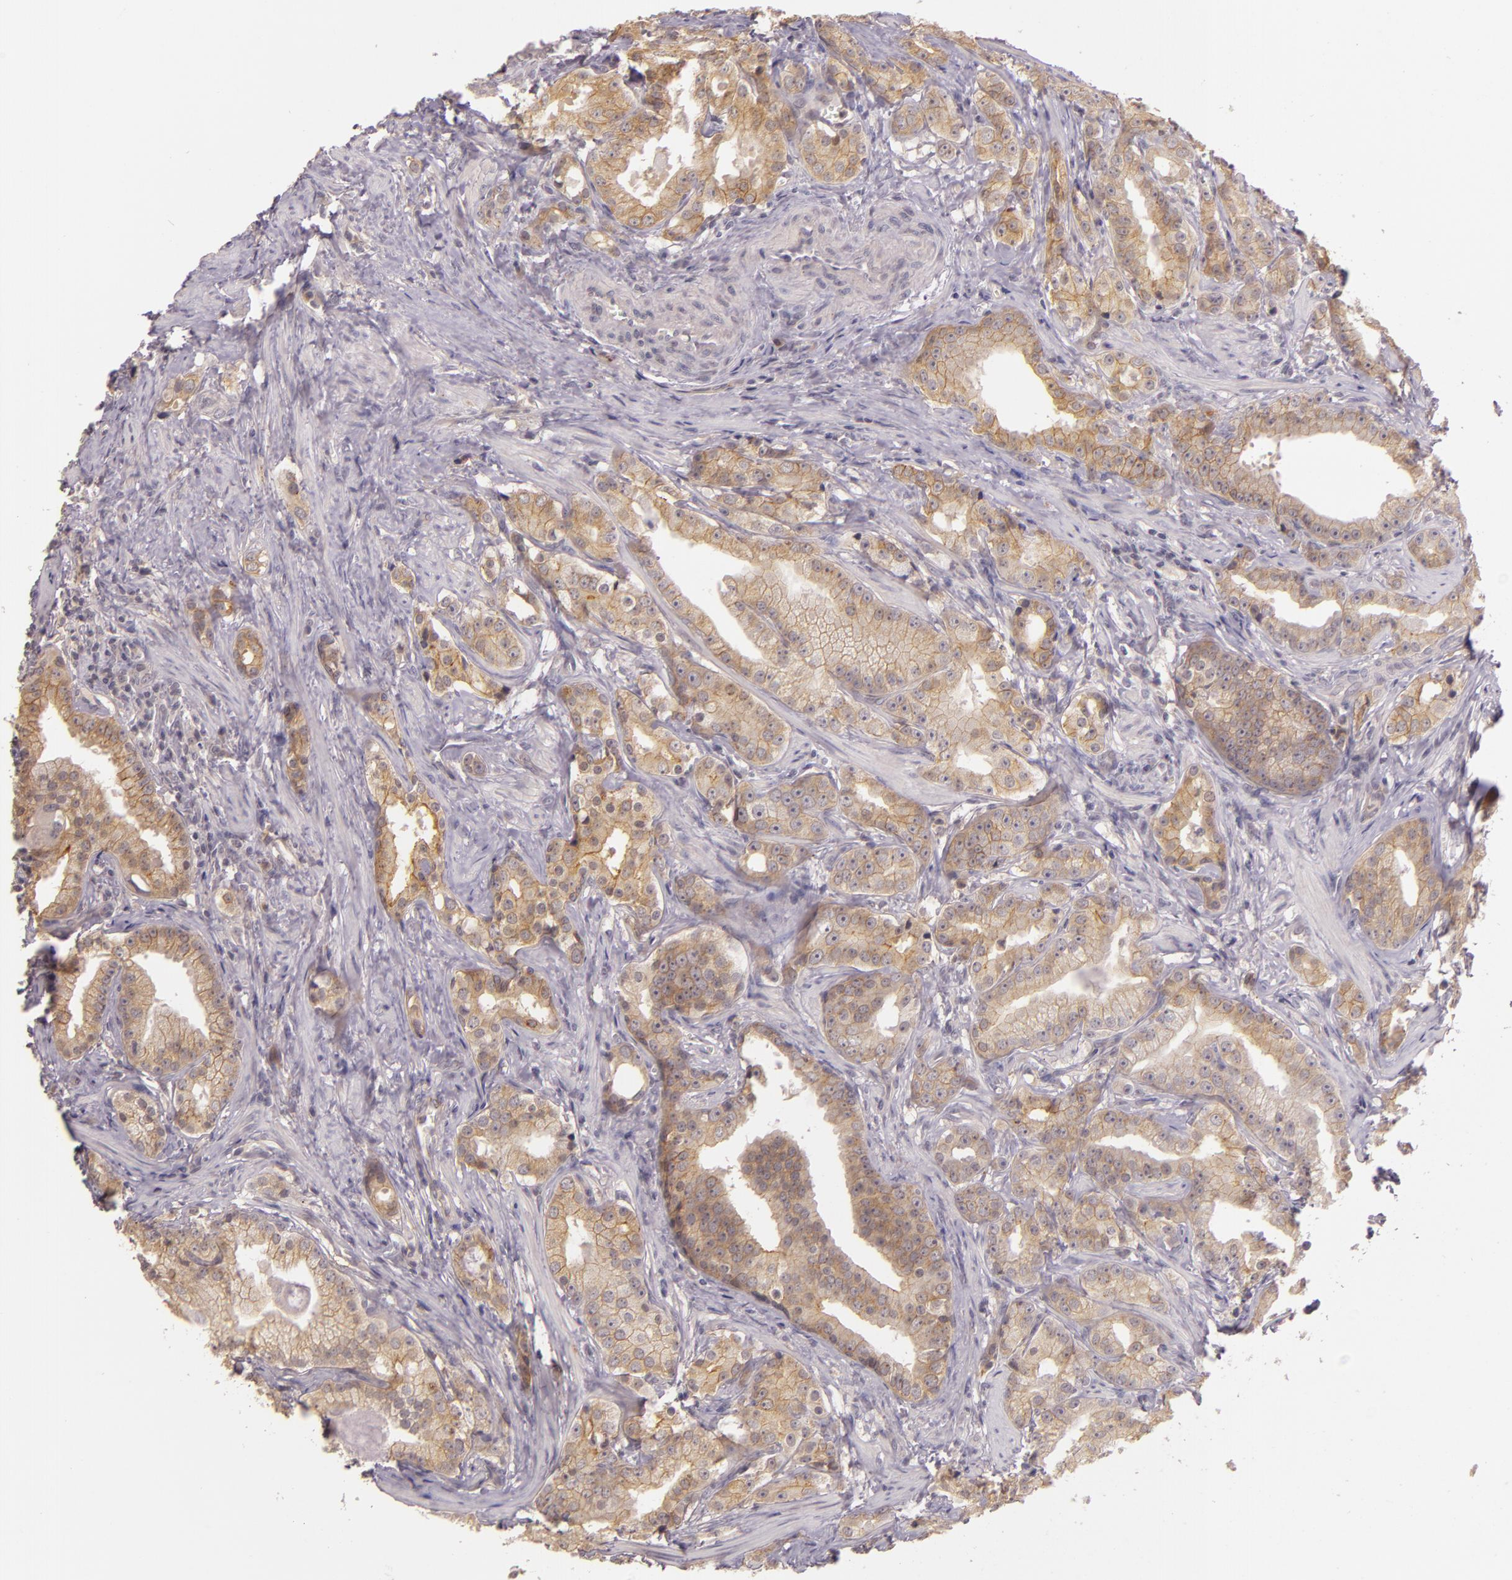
{"staining": {"intensity": "weak", "quantity": ">75%", "location": "cytoplasmic/membranous"}, "tissue": "prostate cancer", "cell_type": "Tumor cells", "image_type": "cancer", "snomed": [{"axis": "morphology", "description": "Adenocarcinoma, Low grade"}, {"axis": "topography", "description": "Prostate"}], "caption": "Prostate adenocarcinoma (low-grade) stained for a protein shows weak cytoplasmic/membranous positivity in tumor cells. Nuclei are stained in blue.", "gene": "ARMH4", "patient": {"sex": "male", "age": 59}}